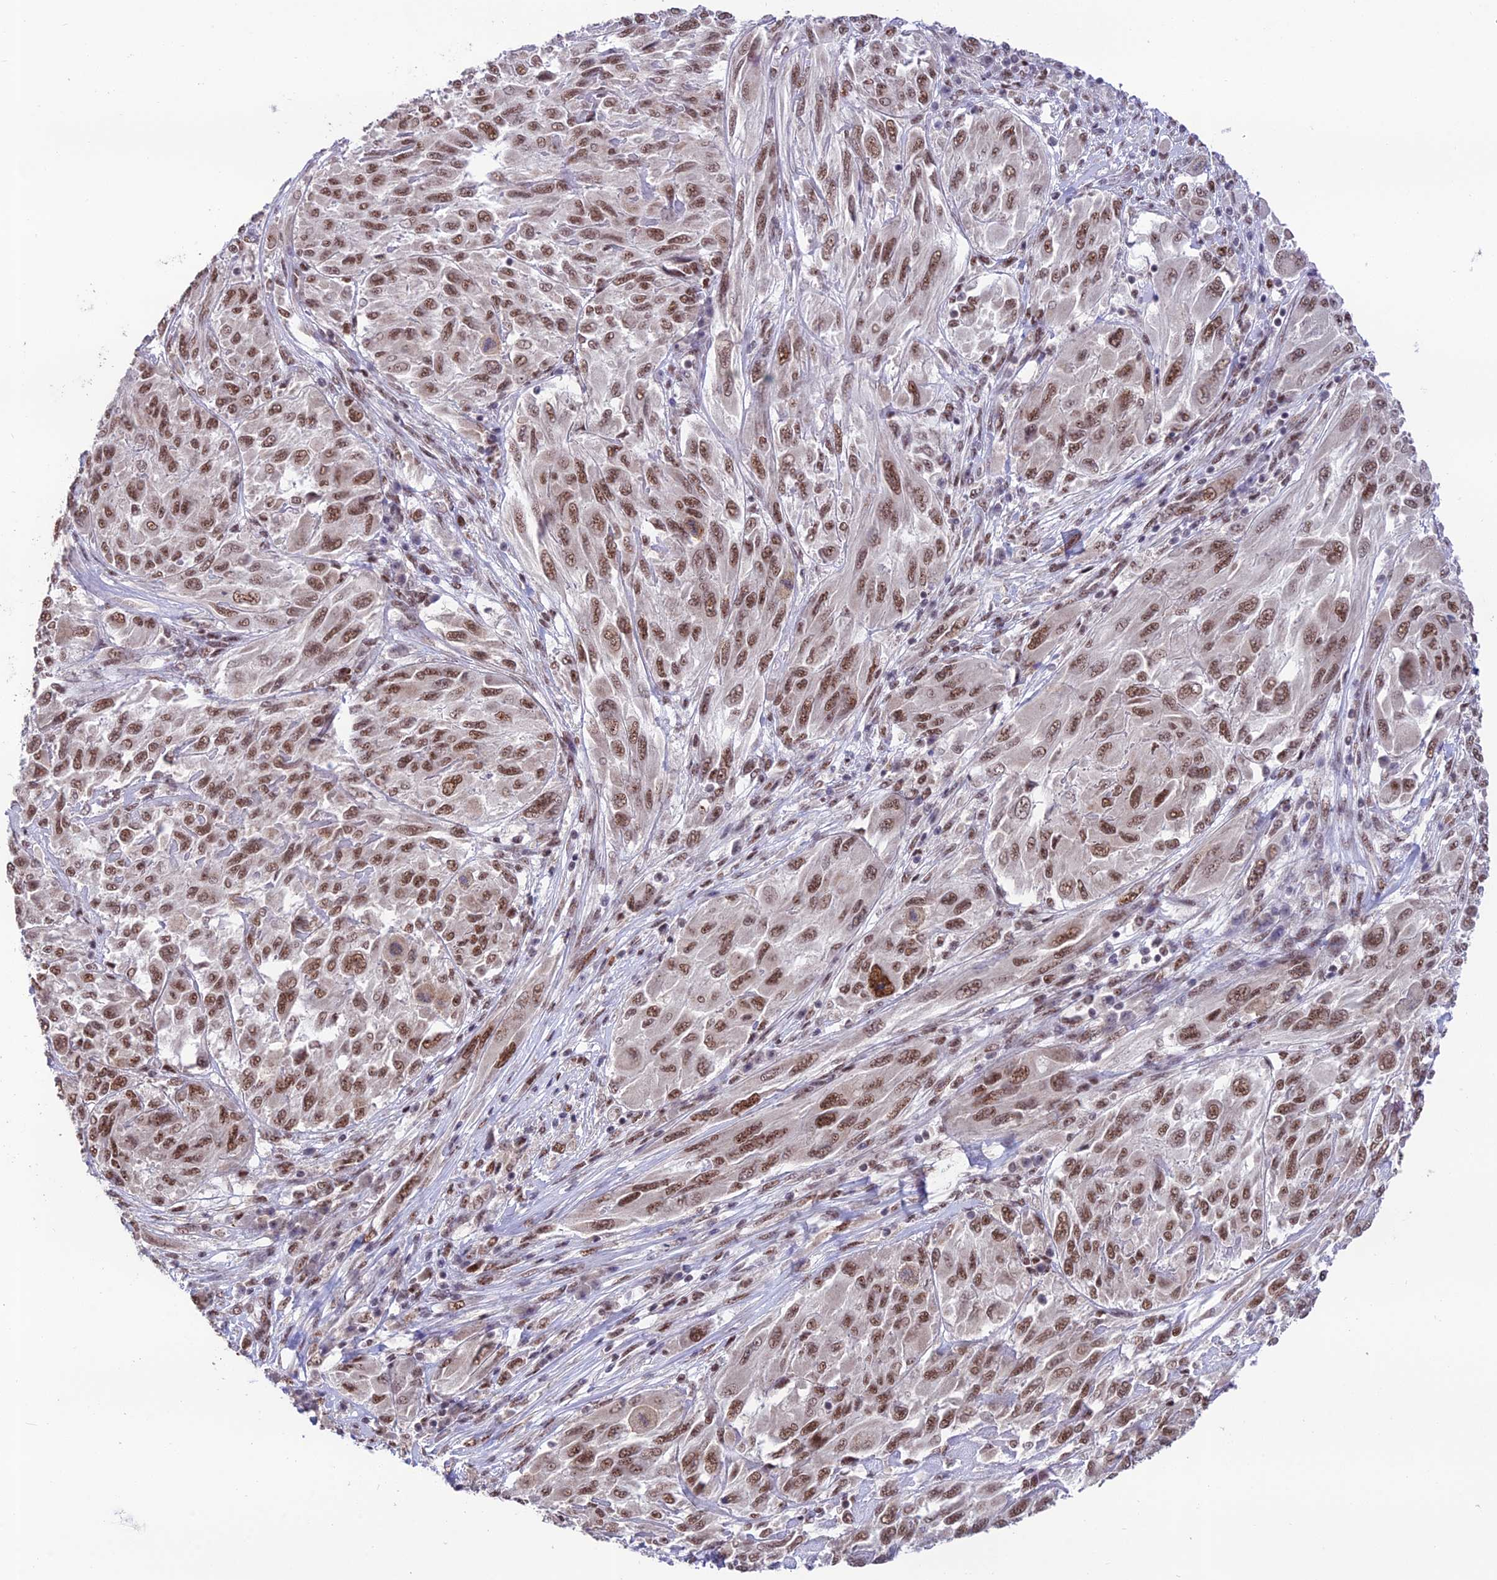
{"staining": {"intensity": "moderate", "quantity": ">75%", "location": "nuclear"}, "tissue": "melanoma", "cell_type": "Tumor cells", "image_type": "cancer", "snomed": [{"axis": "morphology", "description": "Malignant melanoma, NOS"}, {"axis": "topography", "description": "Skin"}], "caption": "IHC image of neoplastic tissue: human malignant melanoma stained using immunohistochemistry (IHC) displays medium levels of moderate protein expression localized specifically in the nuclear of tumor cells, appearing as a nuclear brown color.", "gene": "THOC7", "patient": {"sex": "female", "age": 91}}